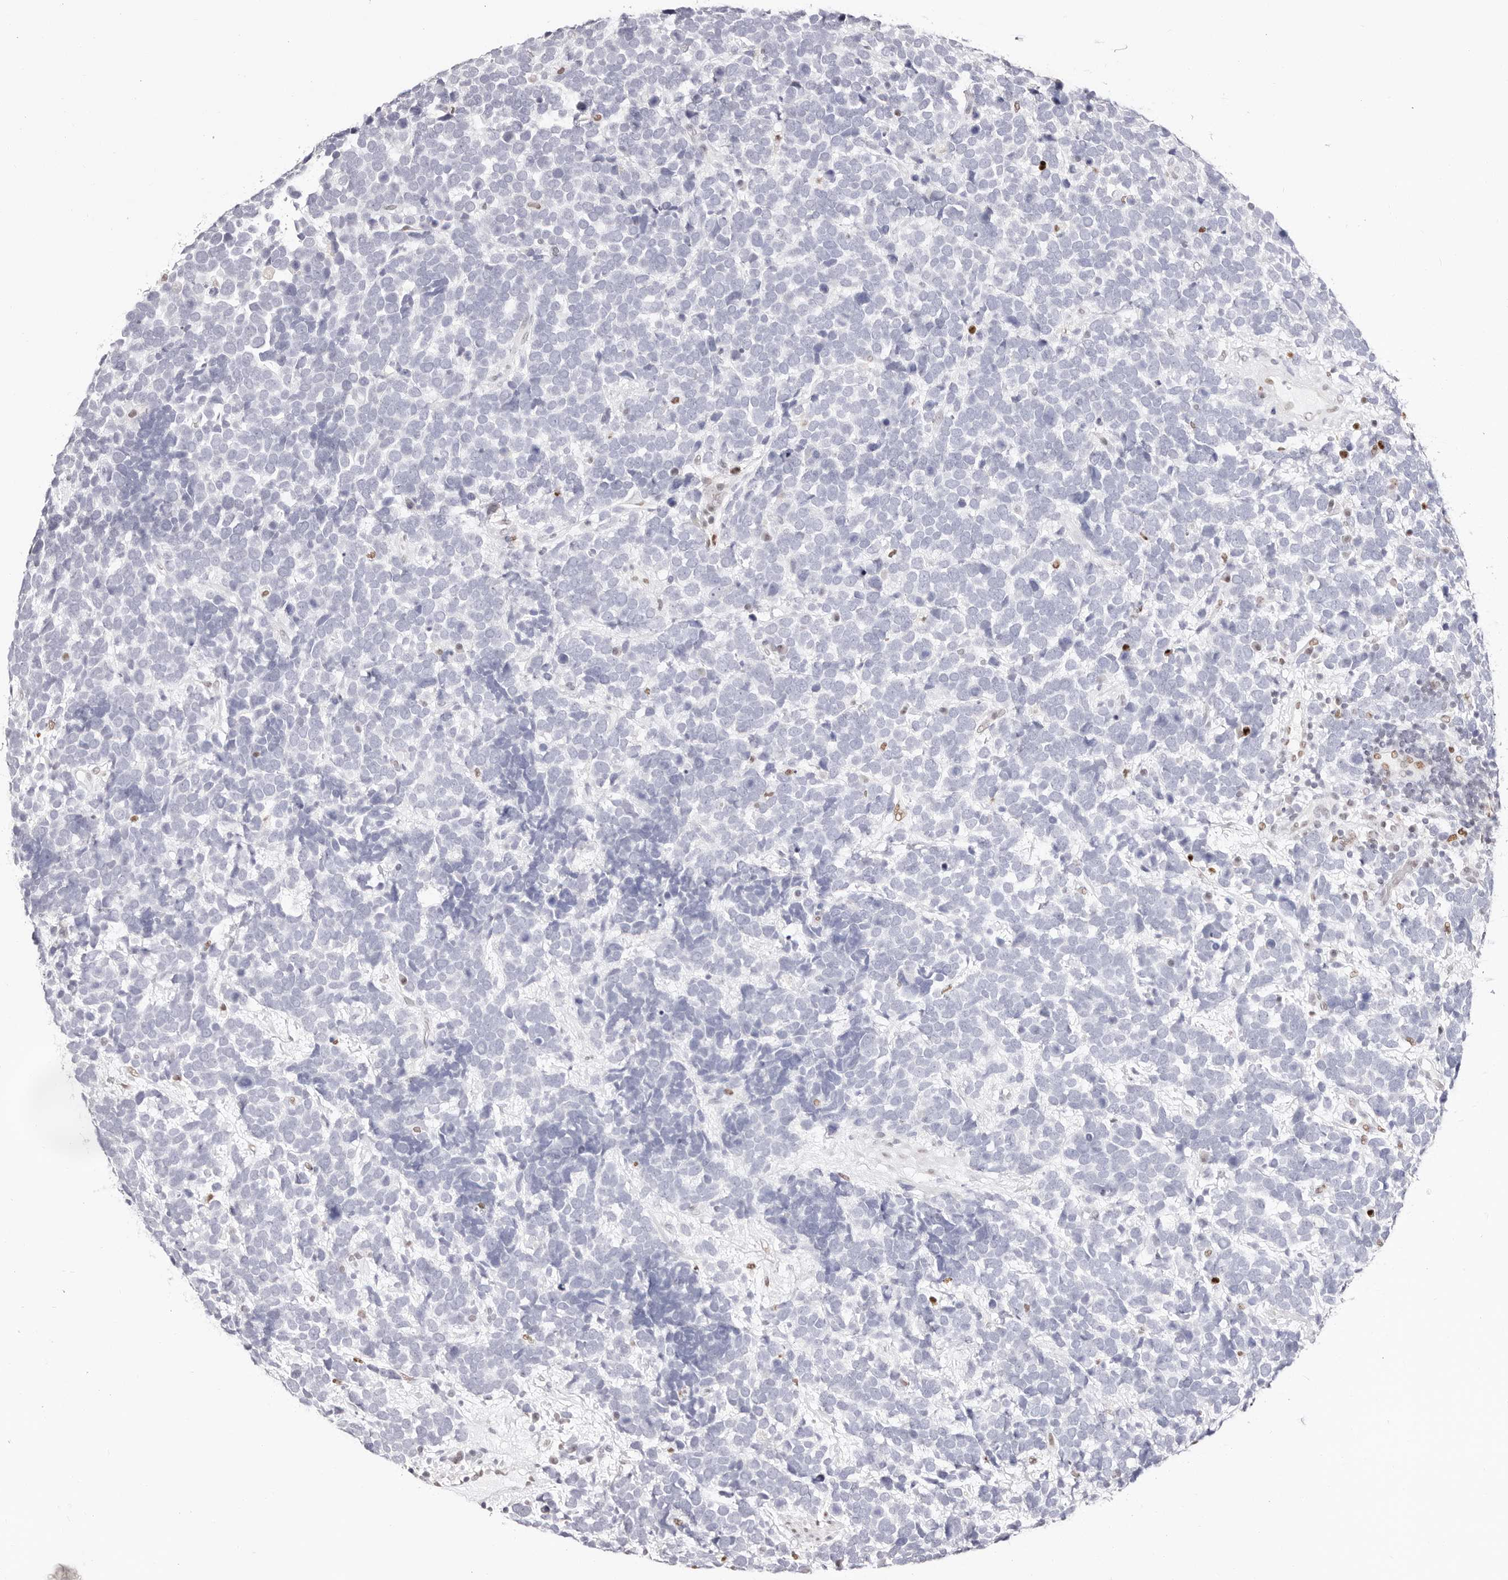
{"staining": {"intensity": "negative", "quantity": "none", "location": "none"}, "tissue": "urothelial cancer", "cell_type": "Tumor cells", "image_type": "cancer", "snomed": [{"axis": "morphology", "description": "Urothelial carcinoma, High grade"}, {"axis": "topography", "description": "Urinary bladder"}], "caption": "IHC of urothelial carcinoma (high-grade) shows no expression in tumor cells. (DAB IHC with hematoxylin counter stain).", "gene": "TKT", "patient": {"sex": "female", "age": 82}}